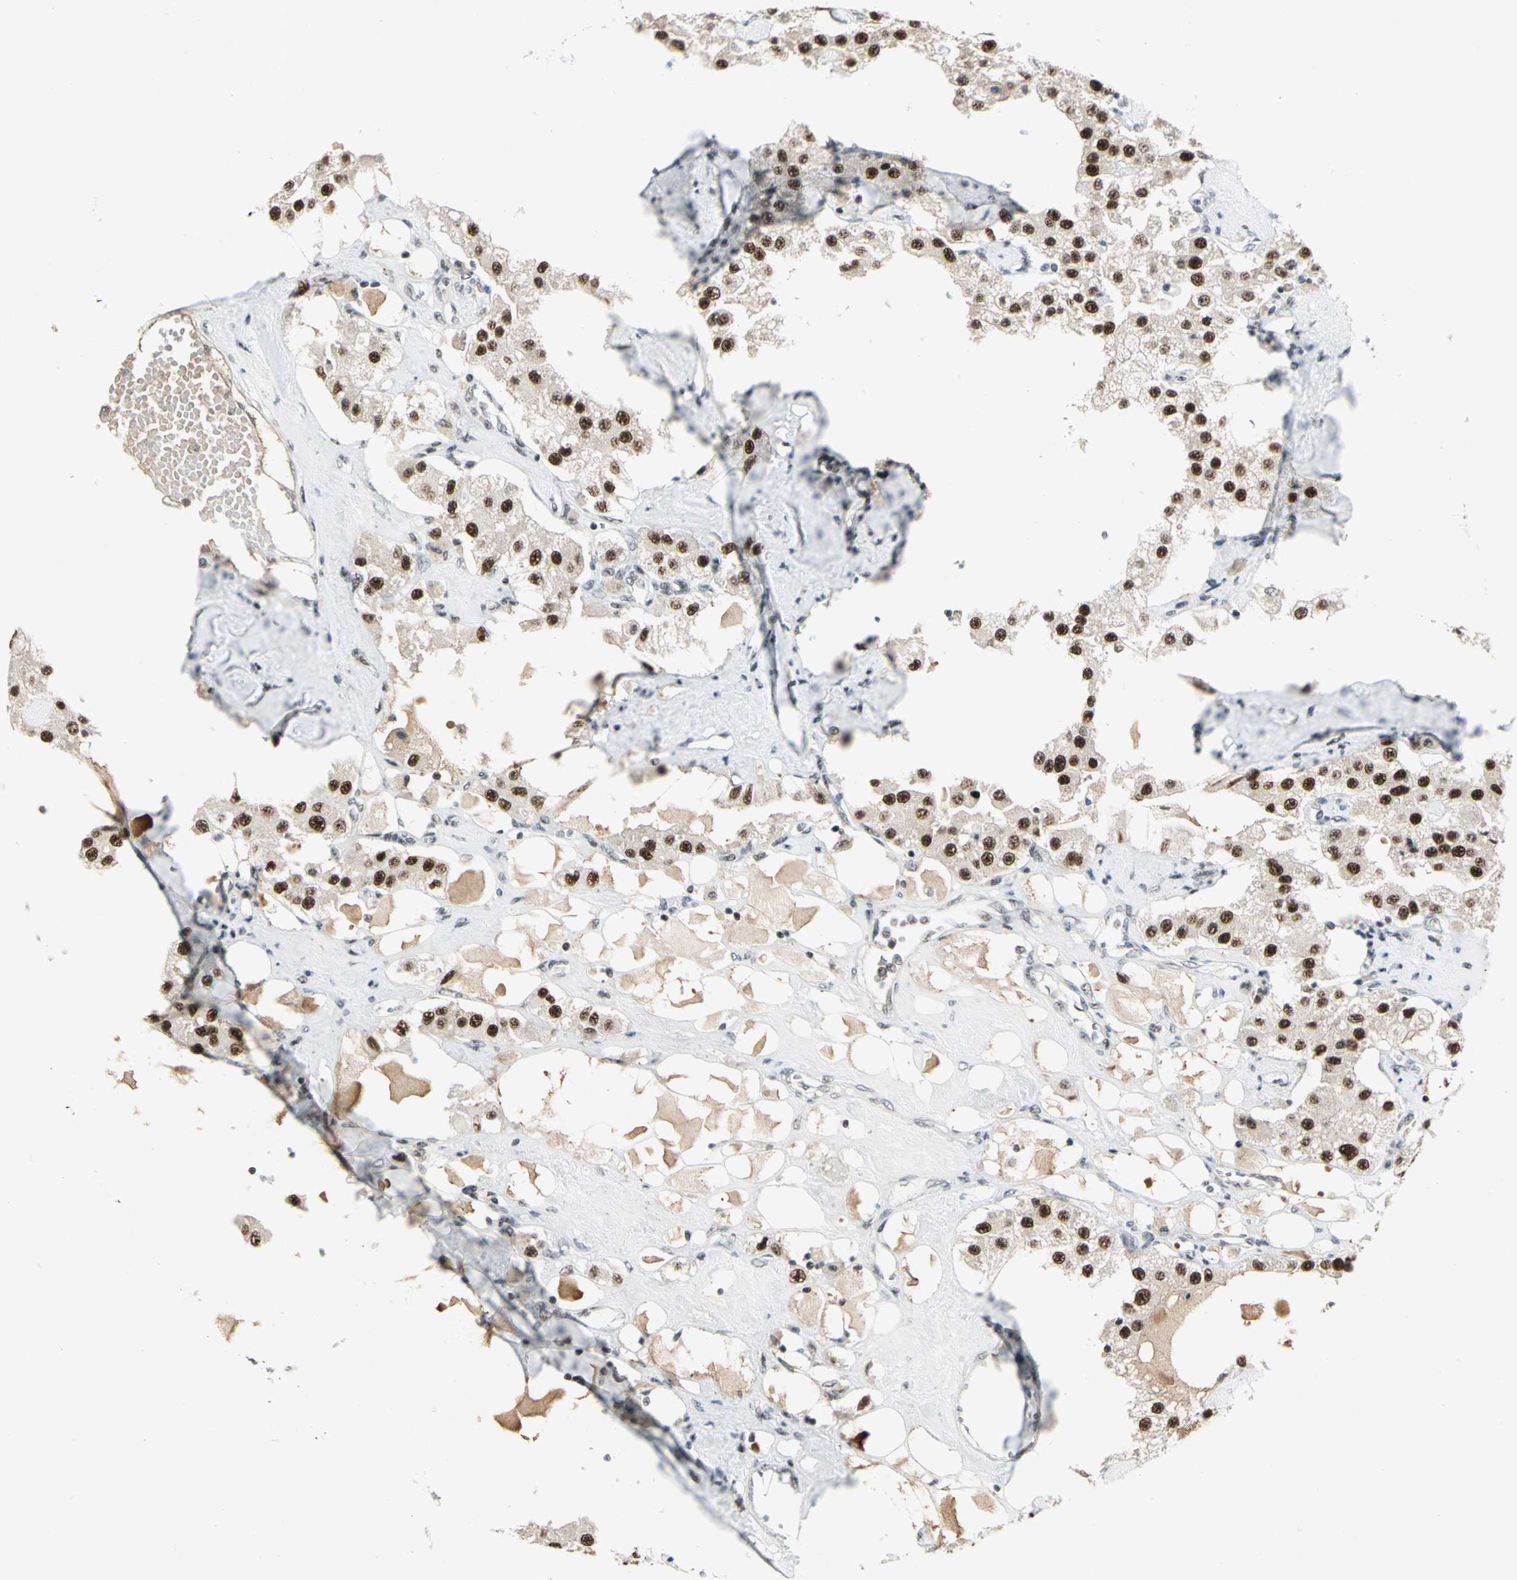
{"staining": {"intensity": "strong", "quantity": ">75%", "location": "nuclear"}, "tissue": "carcinoid", "cell_type": "Tumor cells", "image_type": "cancer", "snomed": [{"axis": "morphology", "description": "Carcinoid, malignant, NOS"}, {"axis": "topography", "description": "Pancreas"}], "caption": "Carcinoid (malignant) tissue reveals strong nuclear positivity in approximately >75% of tumor cells, visualized by immunohistochemistry.", "gene": "CCNT1", "patient": {"sex": "male", "age": 41}}